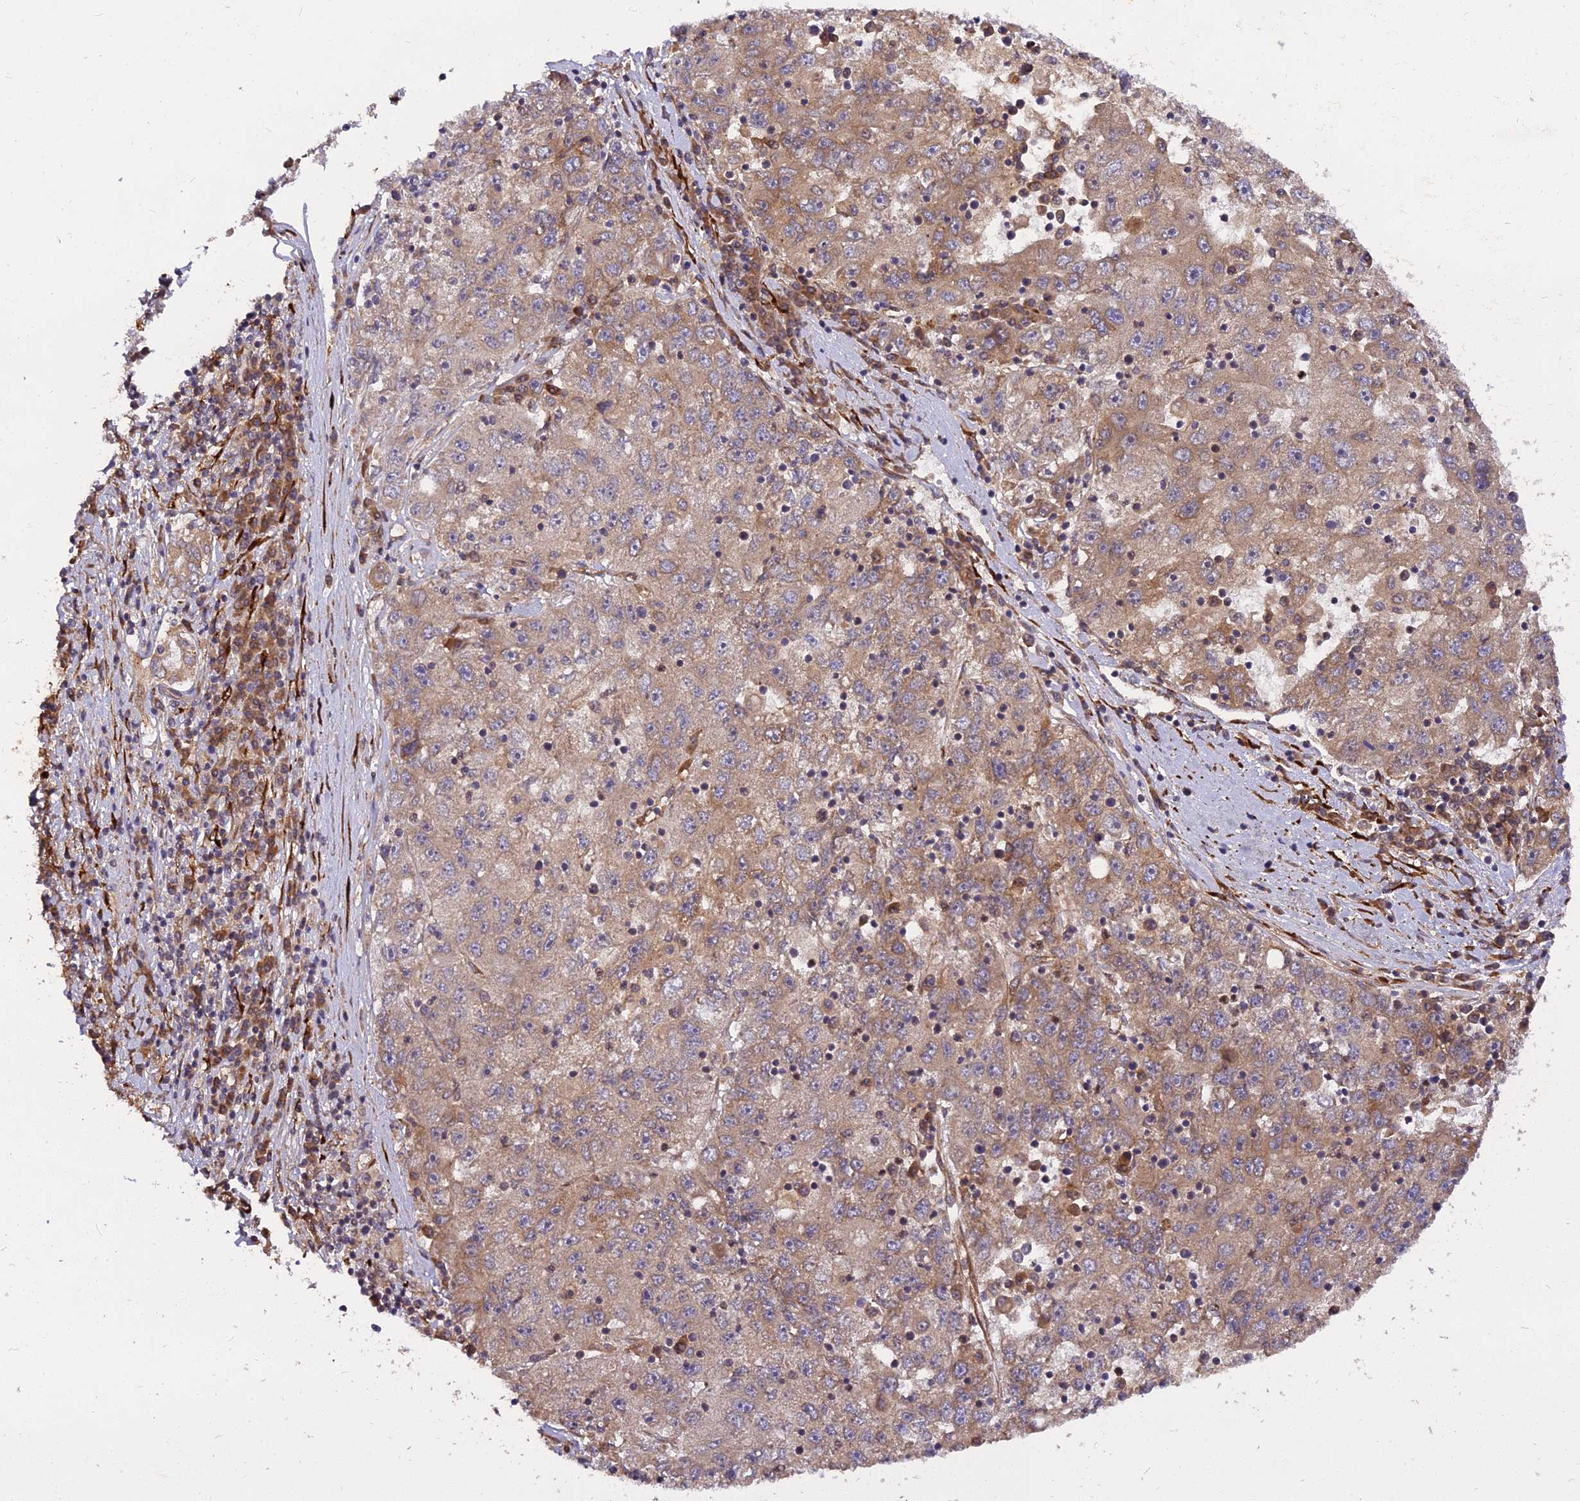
{"staining": {"intensity": "weak", "quantity": ">75%", "location": "cytoplasmic/membranous"}, "tissue": "liver cancer", "cell_type": "Tumor cells", "image_type": "cancer", "snomed": [{"axis": "morphology", "description": "Carcinoma, Hepatocellular, NOS"}, {"axis": "topography", "description": "Liver"}], "caption": "Immunohistochemical staining of liver hepatocellular carcinoma shows weak cytoplasmic/membranous protein staining in about >75% of tumor cells.", "gene": "PDE4D", "patient": {"sex": "male", "age": 49}}